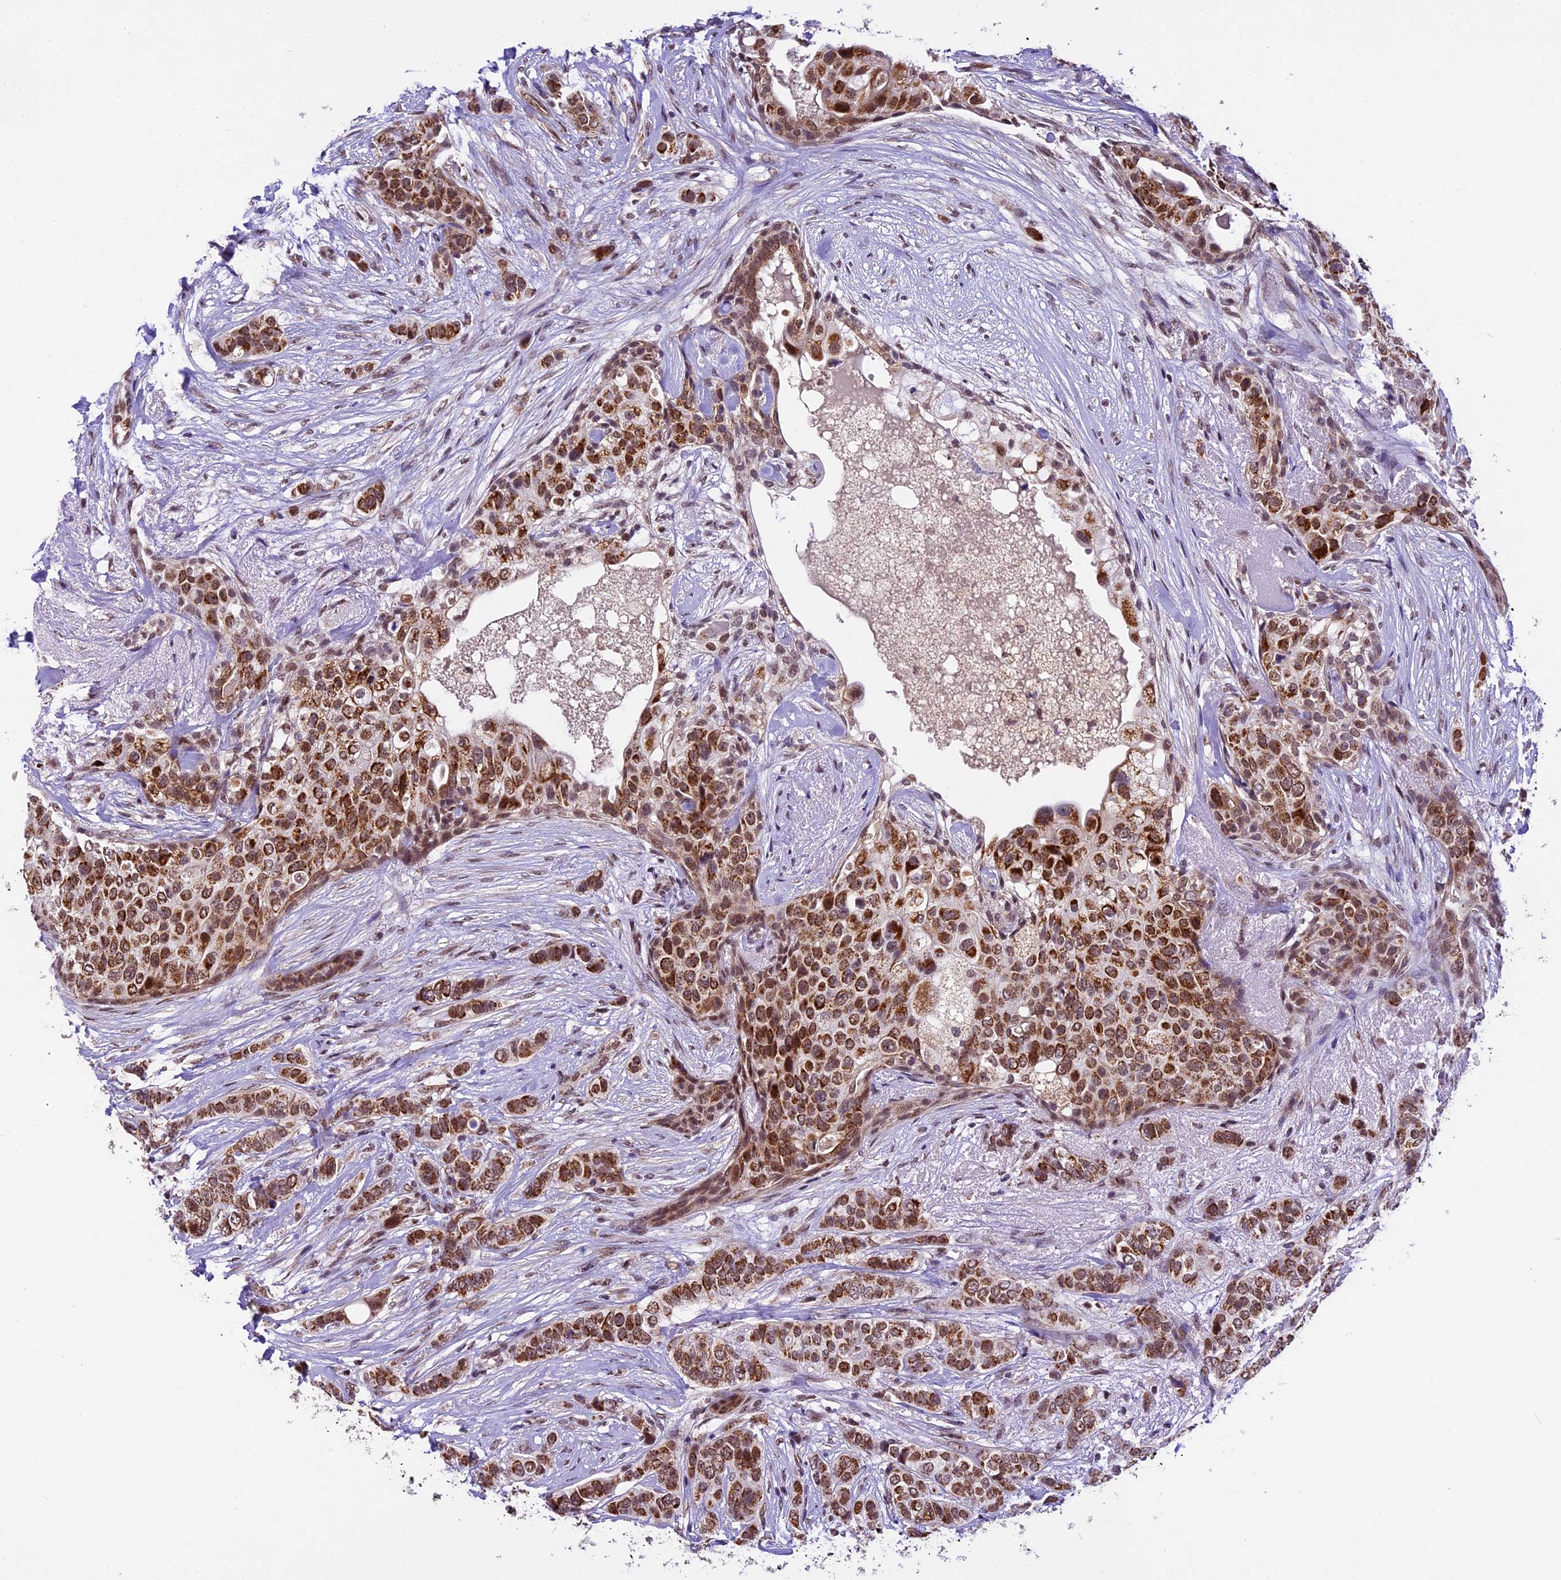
{"staining": {"intensity": "moderate", "quantity": ">75%", "location": "cytoplasmic/membranous,nuclear"}, "tissue": "breast cancer", "cell_type": "Tumor cells", "image_type": "cancer", "snomed": [{"axis": "morphology", "description": "Lobular carcinoma"}, {"axis": "topography", "description": "Breast"}], "caption": "Moderate cytoplasmic/membranous and nuclear expression is identified in approximately >75% of tumor cells in lobular carcinoma (breast).", "gene": "CARS2", "patient": {"sex": "female", "age": 51}}